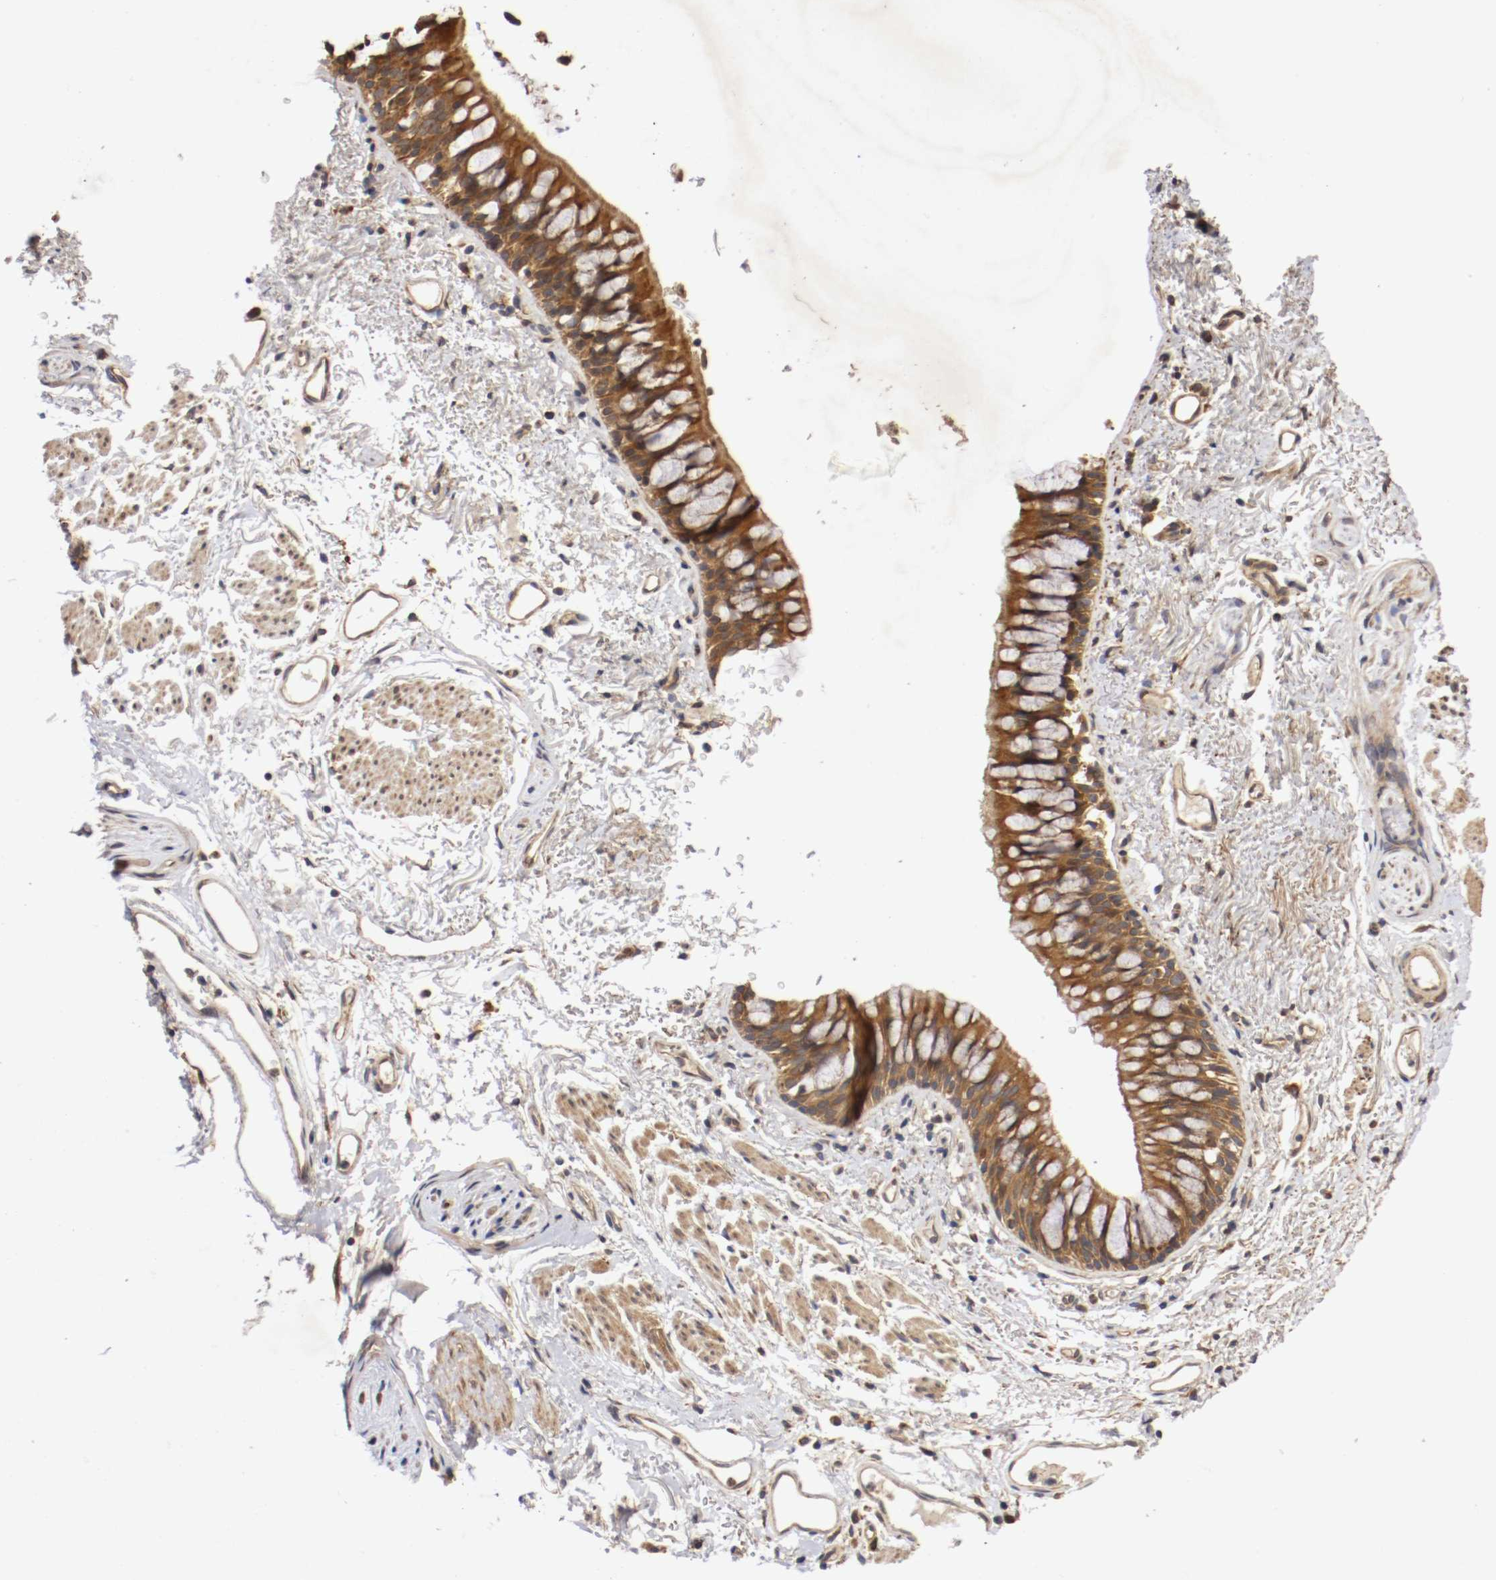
{"staining": {"intensity": "strong", "quantity": ">75%", "location": "cytoplasmic/membranous"}, "tissue": "bronchus", "cell_type": "Respiratory epithelial cells", "image_type": "normal", "snomed": [{"axis": "morphology", "description": "Normal tissue, NOS"}, {"axis": "topography", "description": "Bronchus"}], "caption": "A high-resolution photomicrograph shows immunohistochemistry (IHC) staining of benign bronchus, which exhibits strong cytoplasmic/membranous staining in about >75% of respiratory epithelial cells.", "gene": "VEZT", "patient": {"sex": "female", "age": 73}}